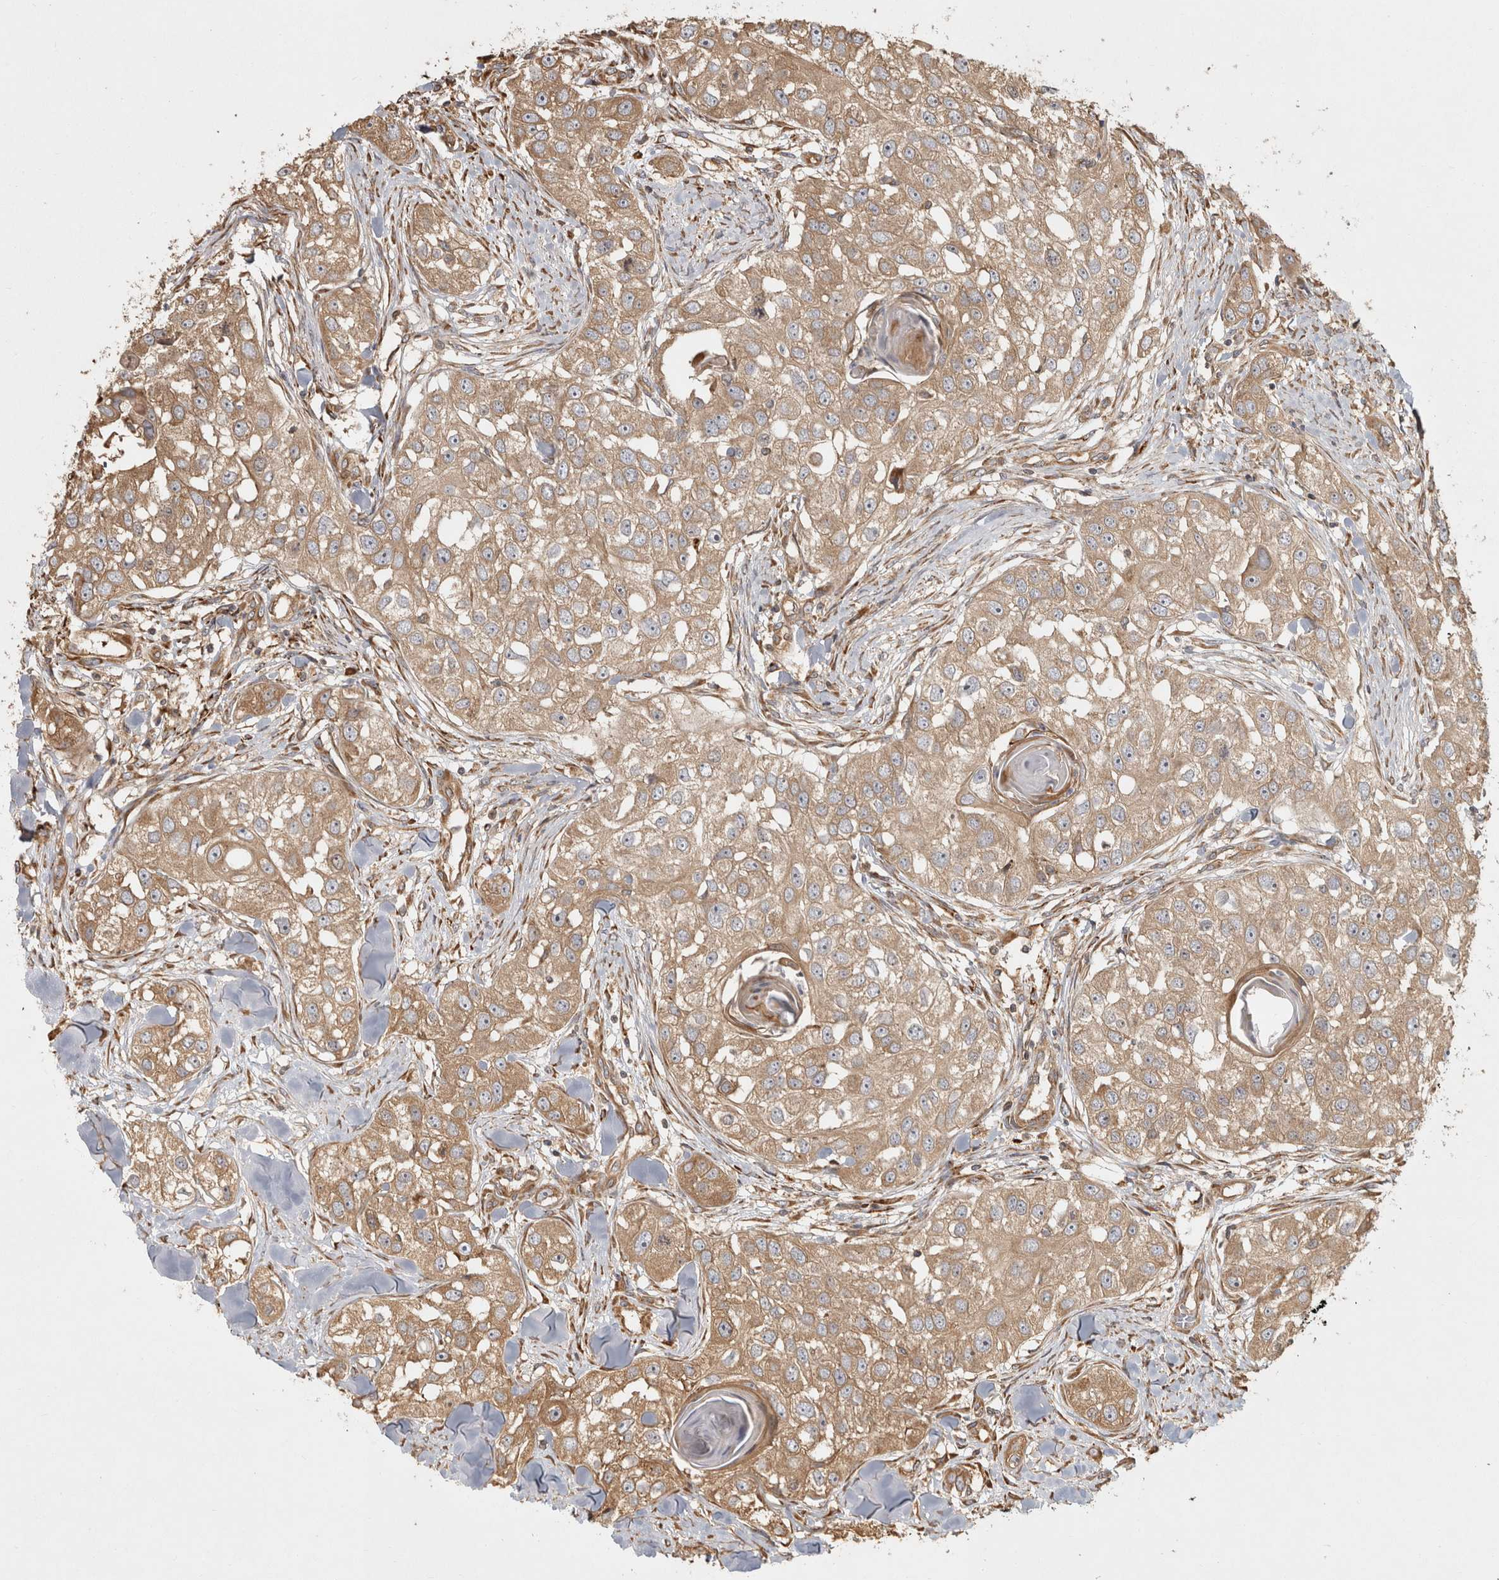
{"staining": {"intensity": "moderate", "quantity": ">75%", "location": "cytoplasmic/membranous"}, "tissue": "head and neck cancer", "cell_type": "Tumor cells", "image_type": "cancer", "snomed": [{"axis": "morphology", "description": "Normal tissue, NOS"}, {"axis": "morphology", "description": "Squamous cell carcinoma, NOS"}, {"axis": "topography", "description": "Skeletal muscle"}, {"axis": "topography", "description": "Head-Neck"}], "caption": "Moderate cytoplasmic/membranous positivity is present in approximately >75% of tumor cells in head and neck squamous cell carcinoma. The protein is shown in brown color, while the nuclei are stained blue.", "gene": "CAMSAP2", "patient": {"sex": "male", "age": 51}}